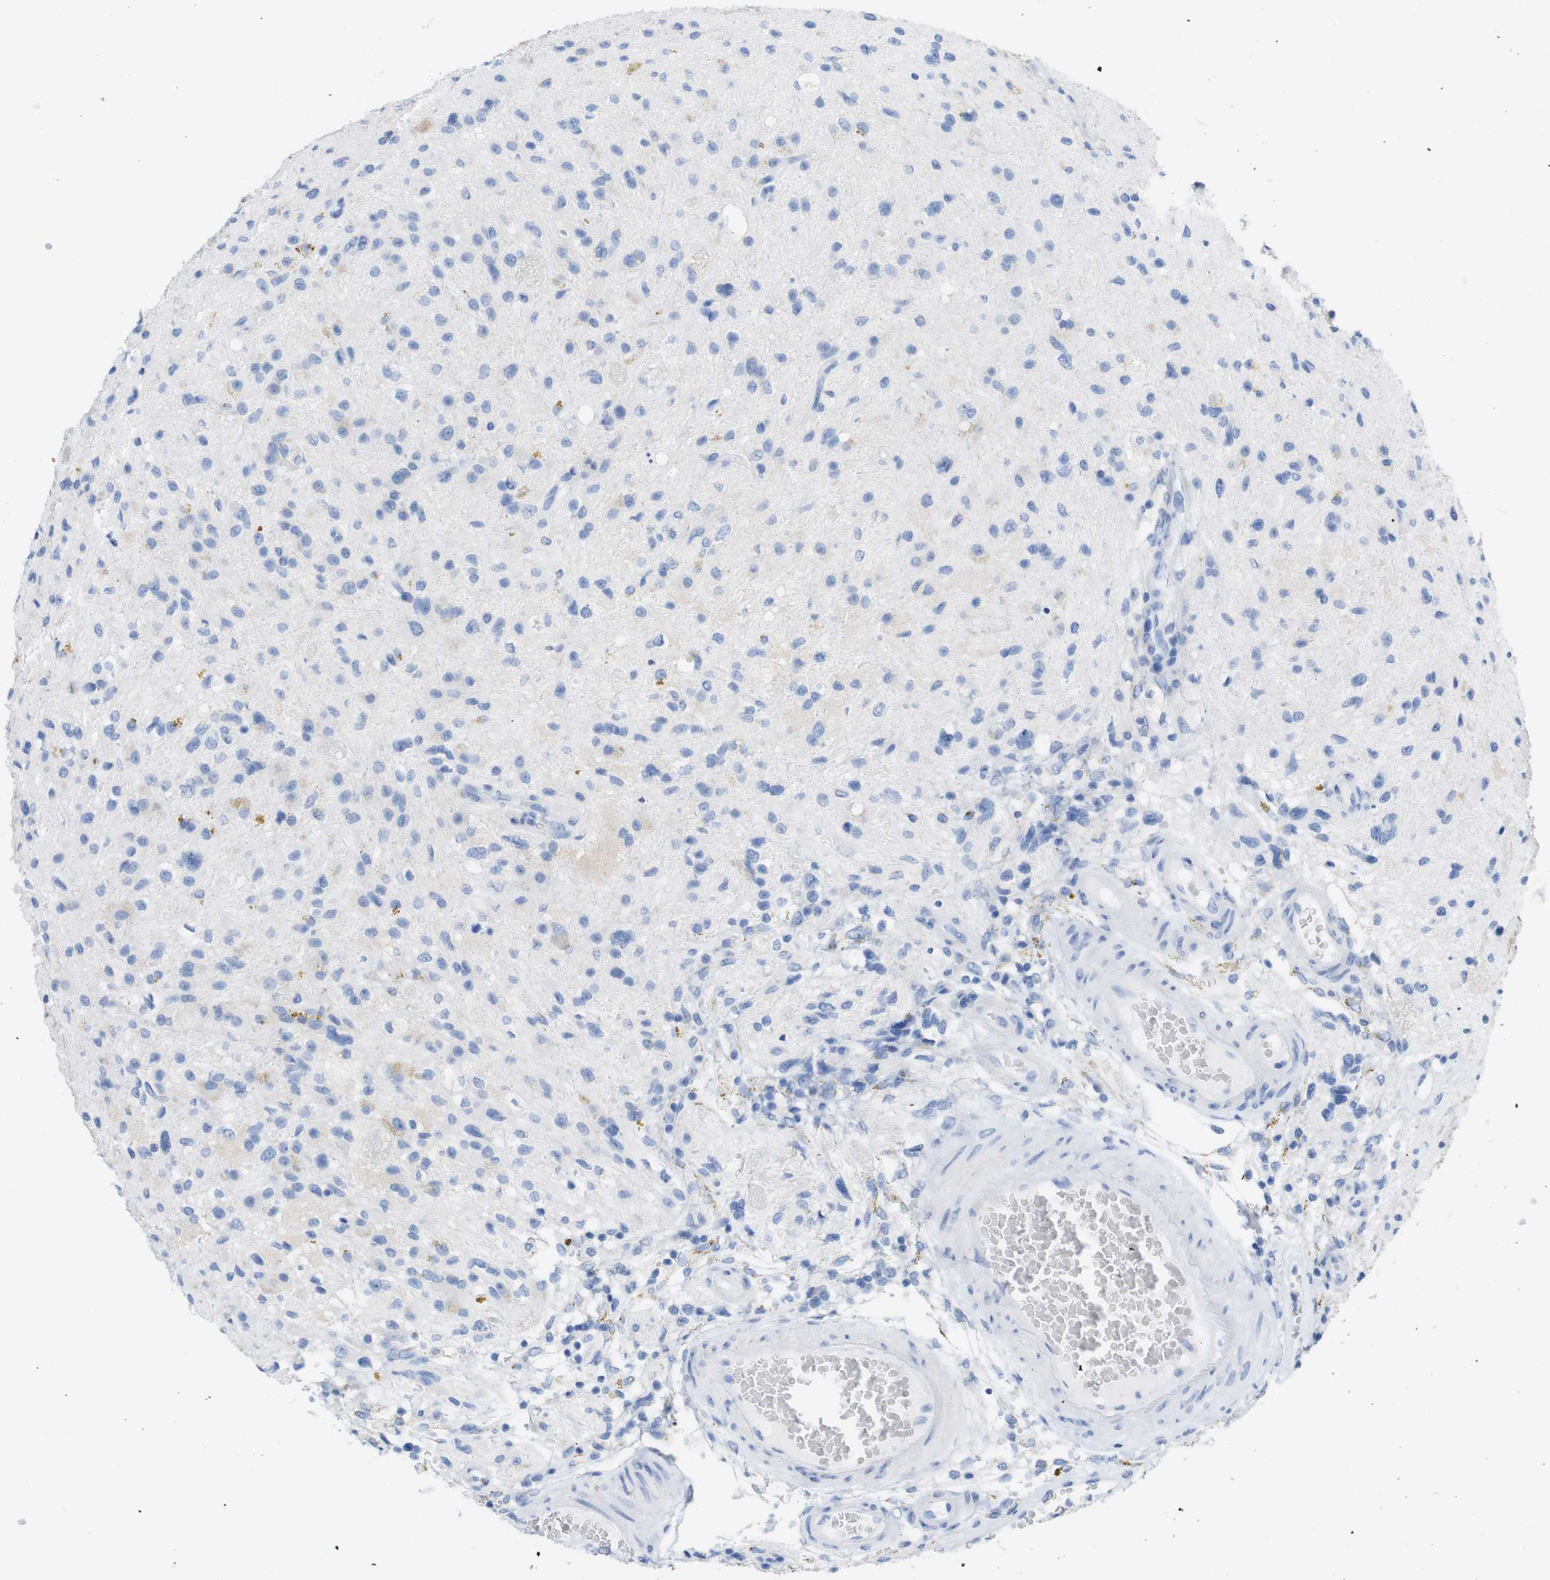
{"staining": {"intensity": "negative", "quantity": "none", "location": "none"}, "tissue": "glioma", "cell_type": "Tumor cells", "image_type": "cancer", "snomed": [{"axis": "morphology", "description": "Glioma, malignant, High grade"}, {"axis": "topography", "description": "Brain"}], "caption": "This is an IHC photomicrograph of human glioma. There is no staining in tumor cells.", "gene": "LAG3", "patient": {"sex": "male", "age": 33}}